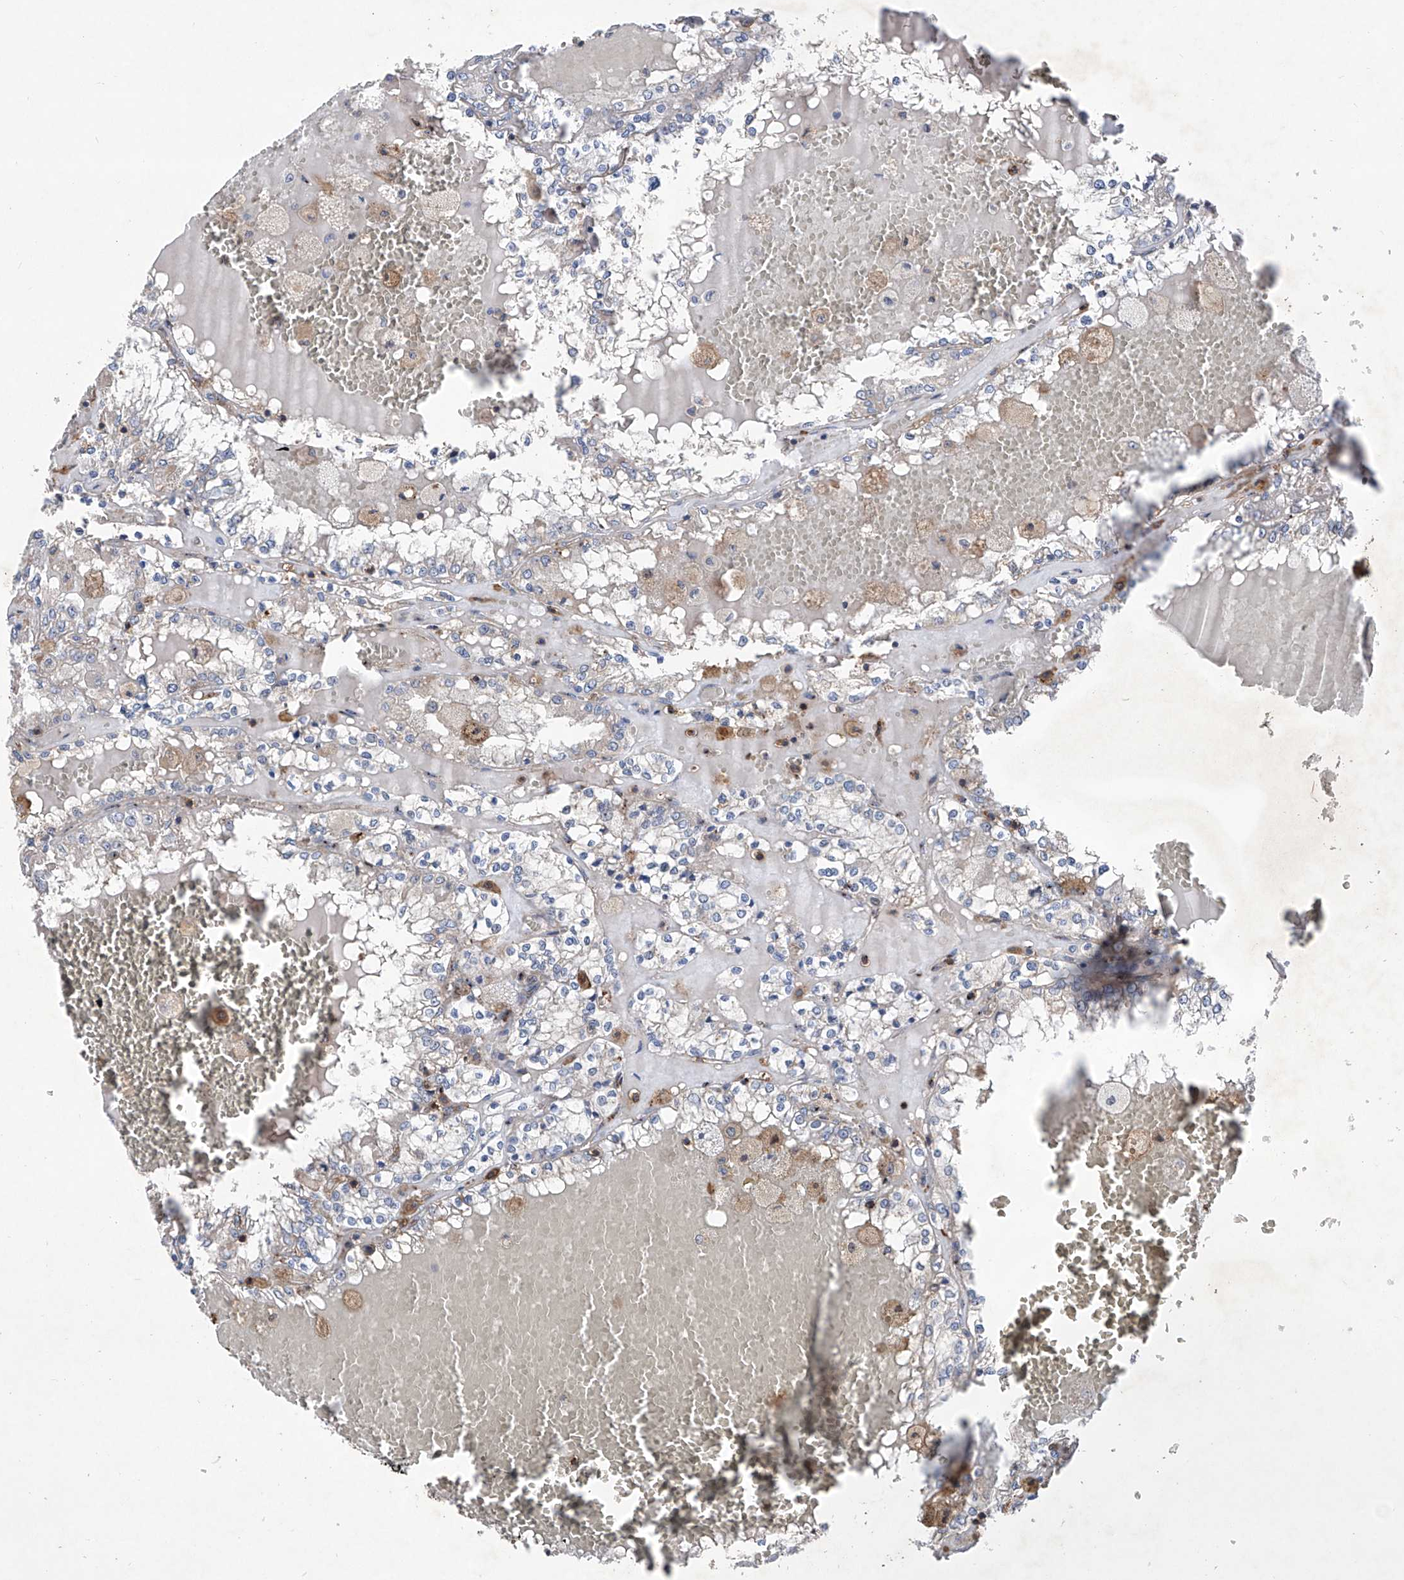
{"staining": {"intensity": "negative", "quantity": "none", "location": "none"}, "tissue": "renal cancer", "cell_type": "Tumor cells", "image_type": "cancer", "snomed": [{"axis": "morphology", "description": "Adenocarcinoma, NOS"}, {"axis": "topography", "description": "Kidney"}], "caption": "Renal cancer stained for a protein using immunohistochemistry (IHC) exhibits no expression tumor cells.", "gene": "NT5C3A", "patient": {"sex": "female", "age": 56}}